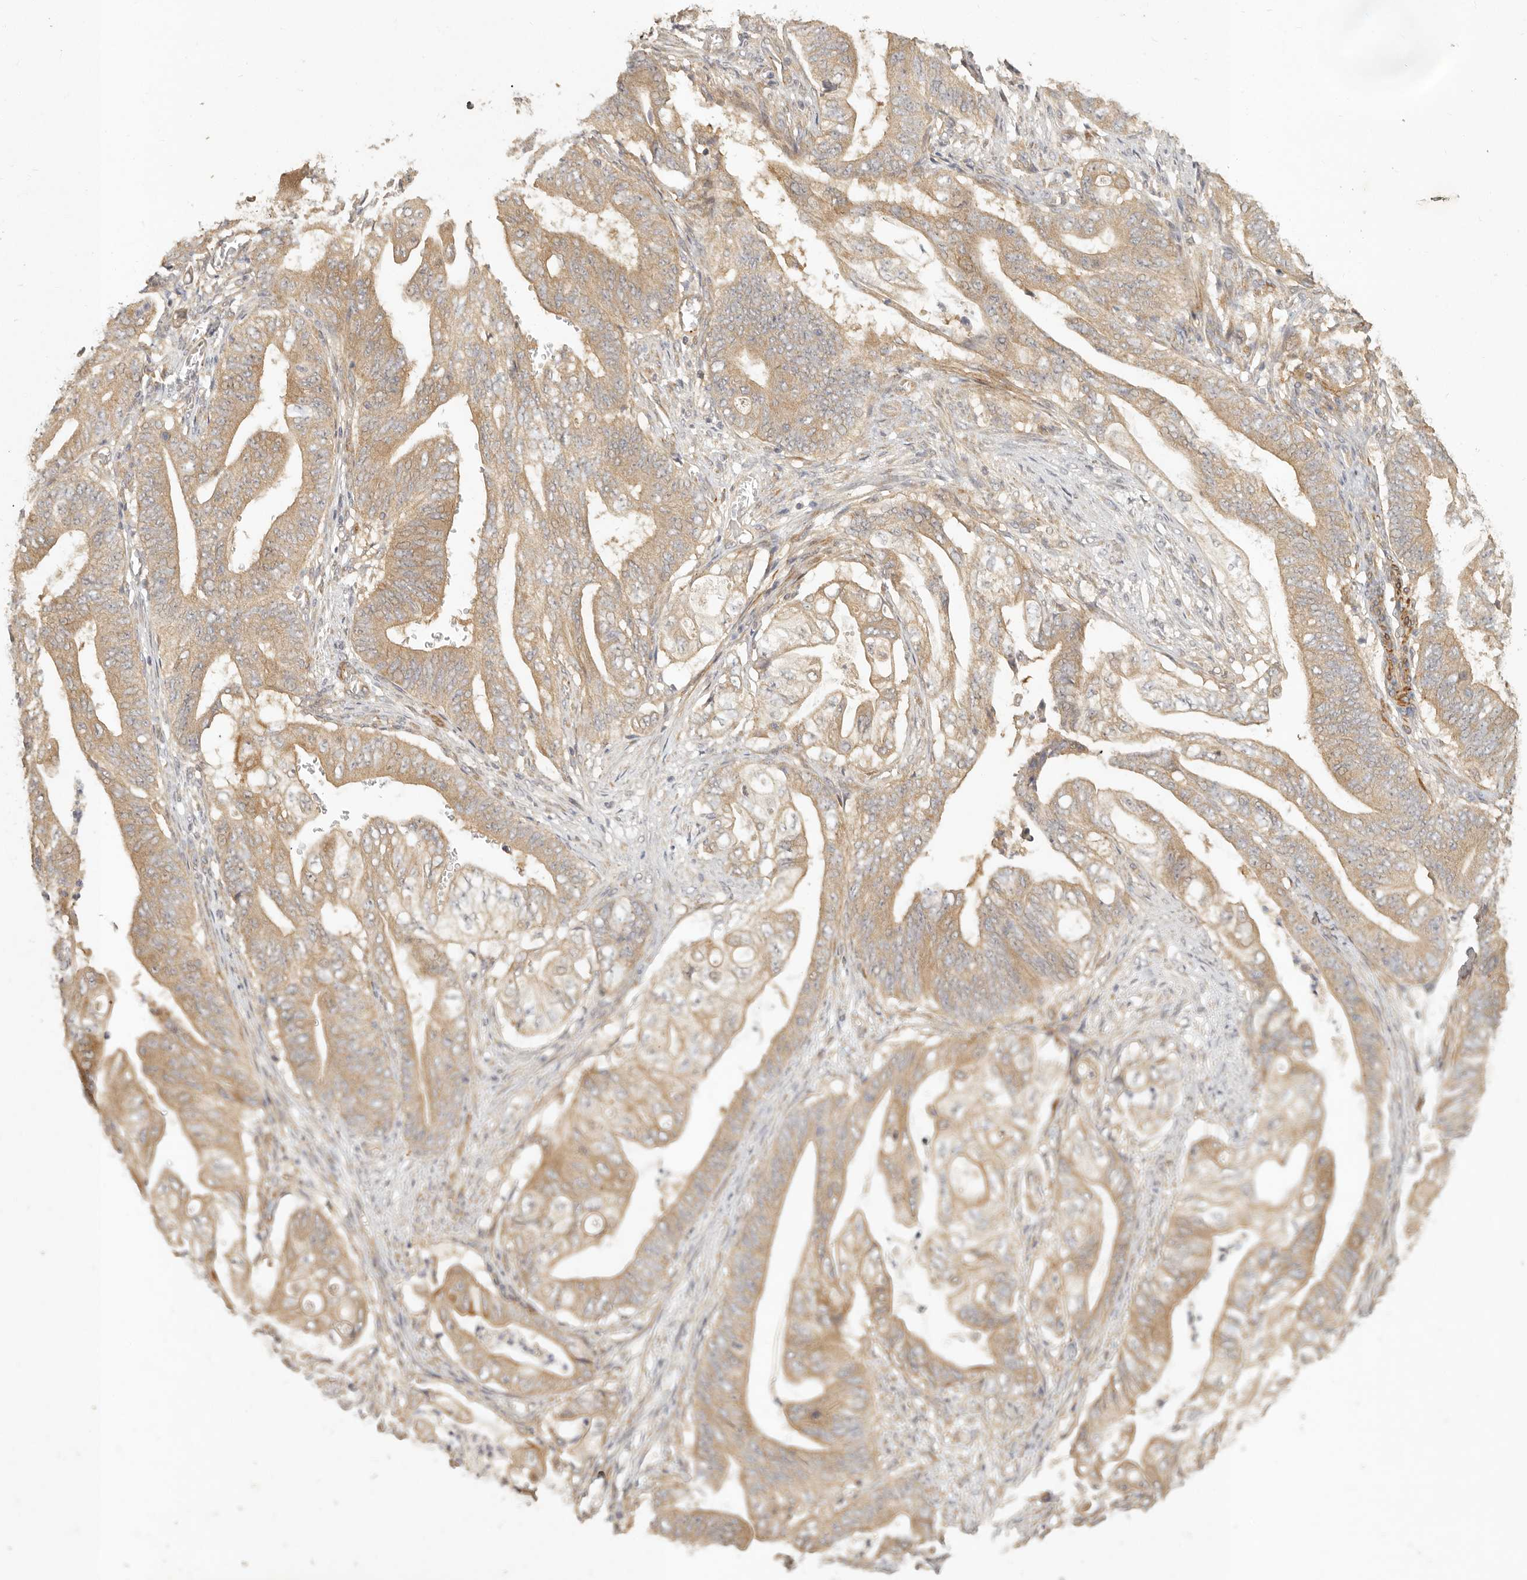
{"staining": {"intensity": "moderate", "quantity": ">75%", "location": "cytoplasmic/membranous"}, "tissue": "stomach cancer", "cell_type": "Tumor cells", "image_type": "cancer", "snomed": [{"axis": "morphology", "description": "Adenocarcinoma, NOS"}, {"axis": "topography", "description": "Stomach"}], "caption": "Protein staining by immunohistochemistry (IHC) reveals moderate cytoplasmic/membranous positivity in approximately >75% of tumor cells in adenocarcinoma (stomach).", "gene": "VIPR1", "patient": {"sex": "female", "age": 73}}